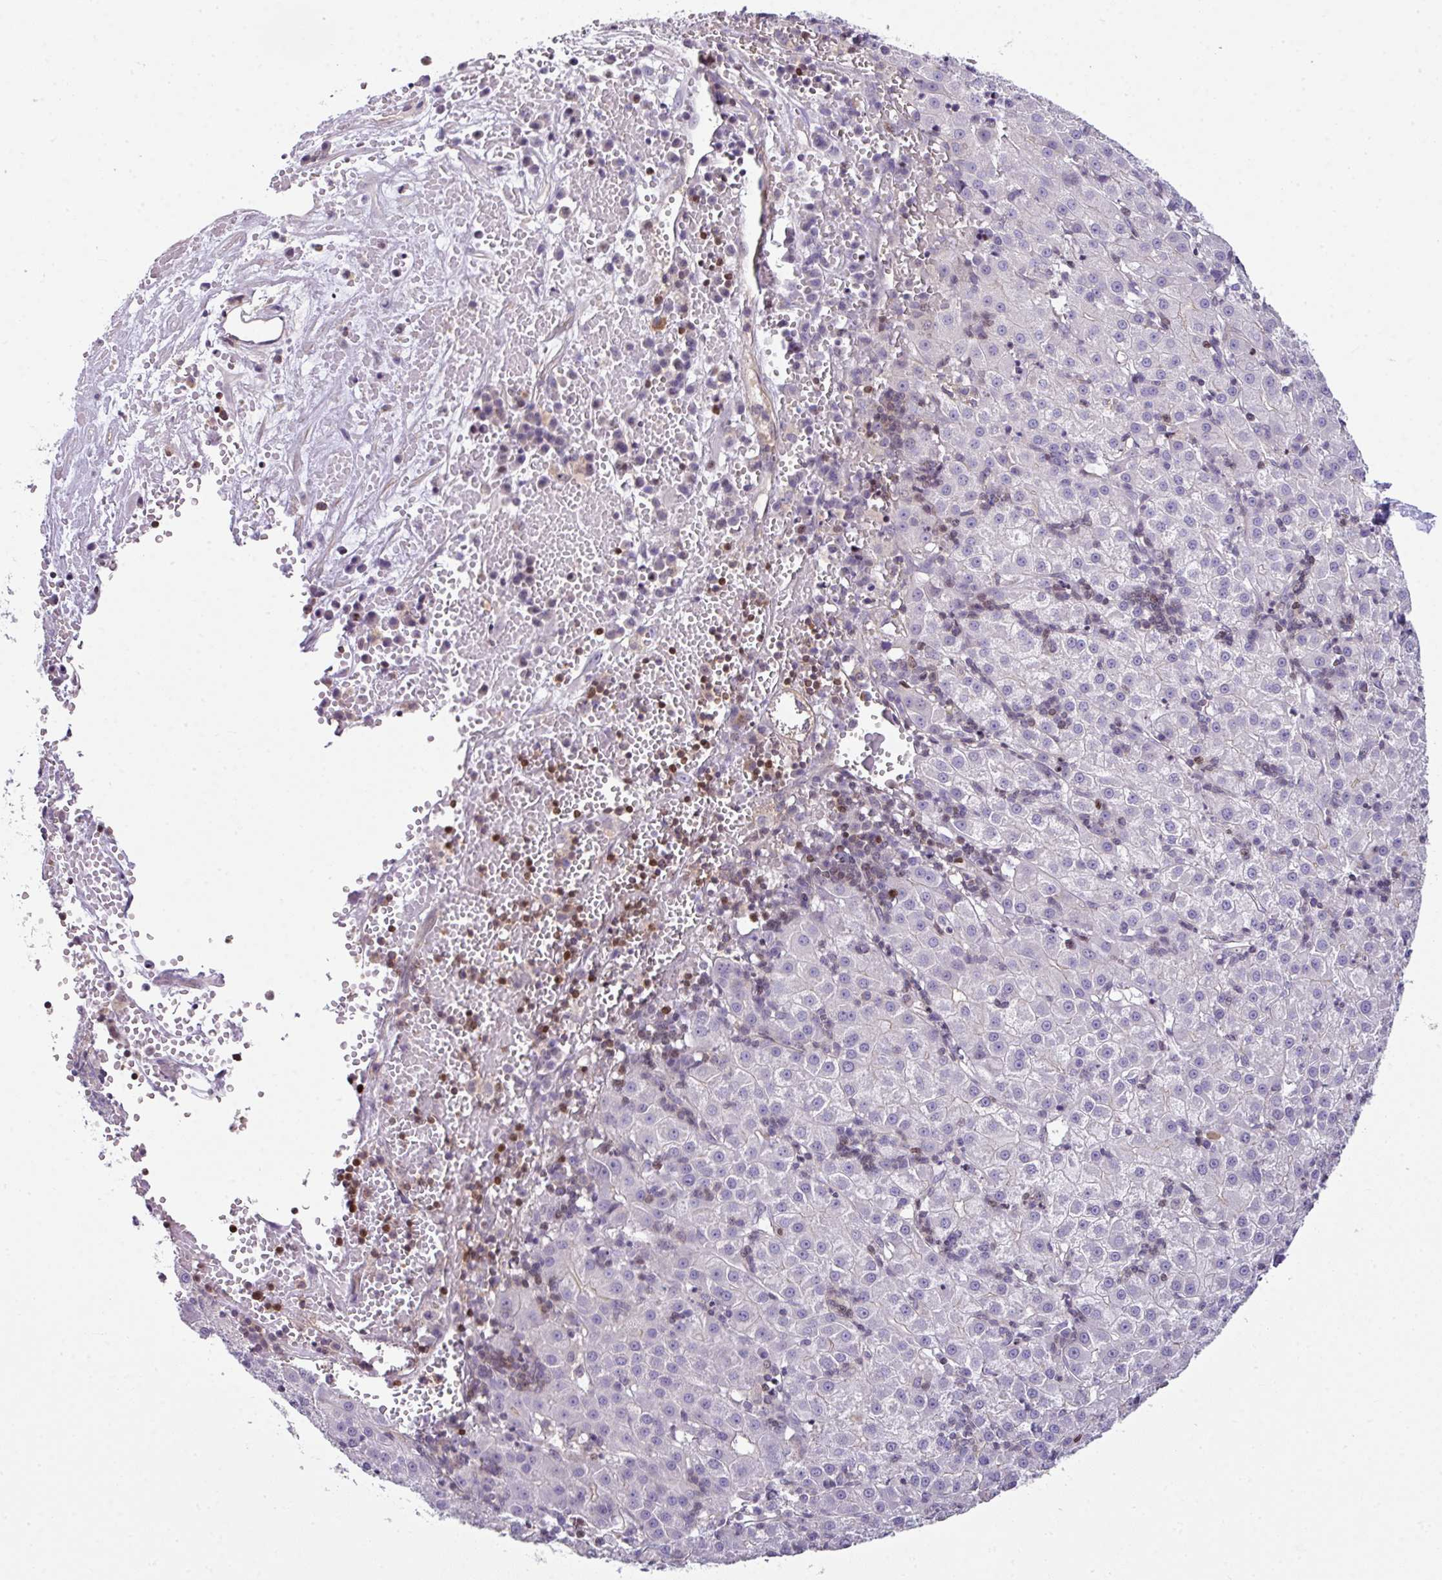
{"staining": {"intensity": "negative", "quantity": "none", "location": "none"}, "tissue": "liver cancer", "cell_type": "Tumor cells", "image_type": "cancer", "snomed": [{"axis": "morphology", "description": "Carcinoma, Hepatocellular, NOS"}, {"axis": "topography", "description": "Liver"}], "caption": "This is an immunohistochemistry (IHC) image of hepatocellular carcinoma (liver). There is no positivity in tumor cells.", "gene": "STAT5A", "patient": {"sex": "male", "age": 76}}